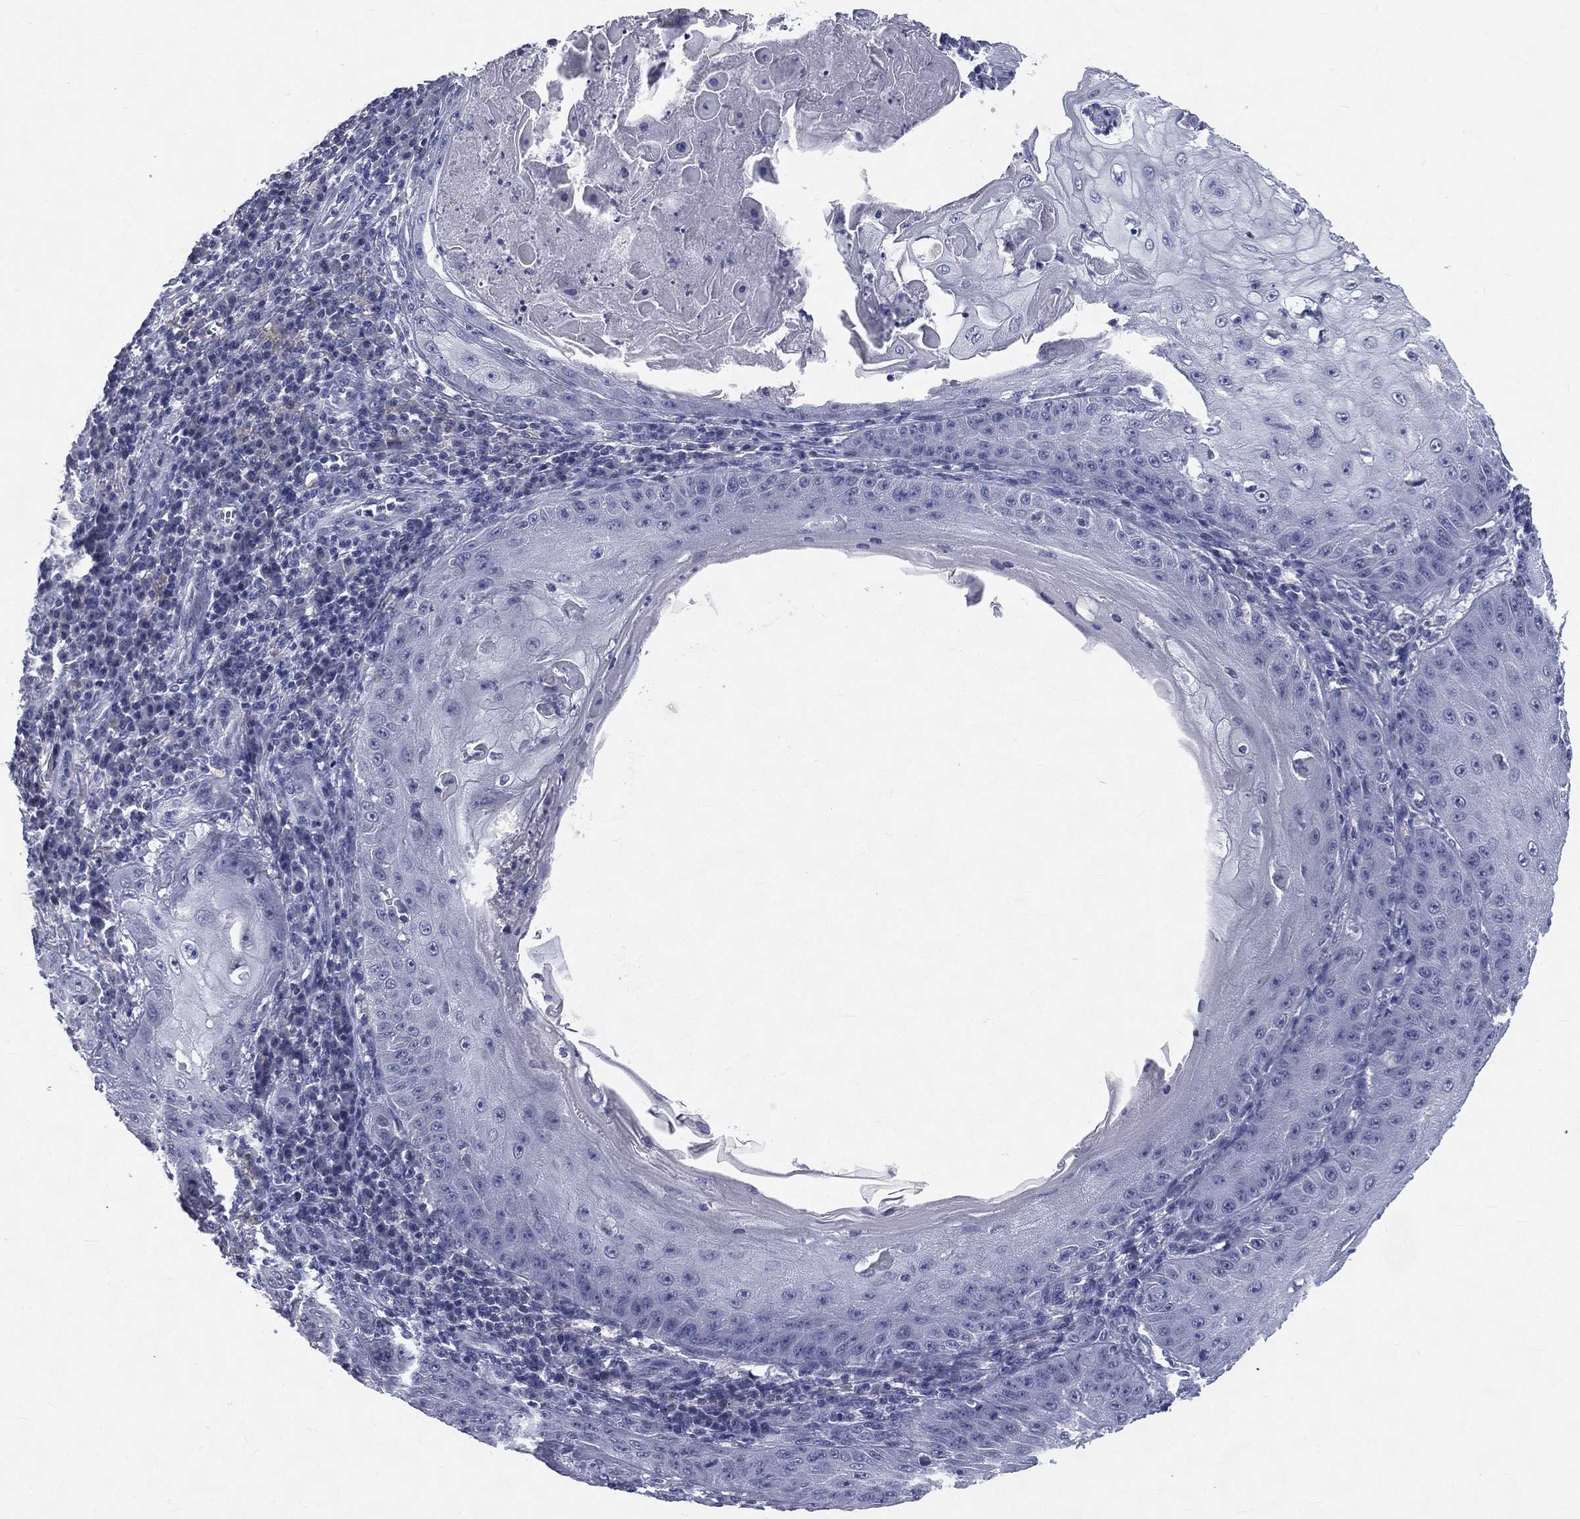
{"staining": {"intensity": "negative", "quantity": "none", "location": "none"}, "tissue": "skin cancer", "cell_type": "Tumor cells", "image_type": "cancer", "snomed": [{"axis": "morphology", "description": "Squamous cell carcinoma, NOS"}, {"axis": "topography", "description": "Skin"}], "caption": "There is no significant expression in tumor cells of squamous cell carcinoma (skin).", "gene": "IFT27", "patient": {"sex": "male", "age": 70}}